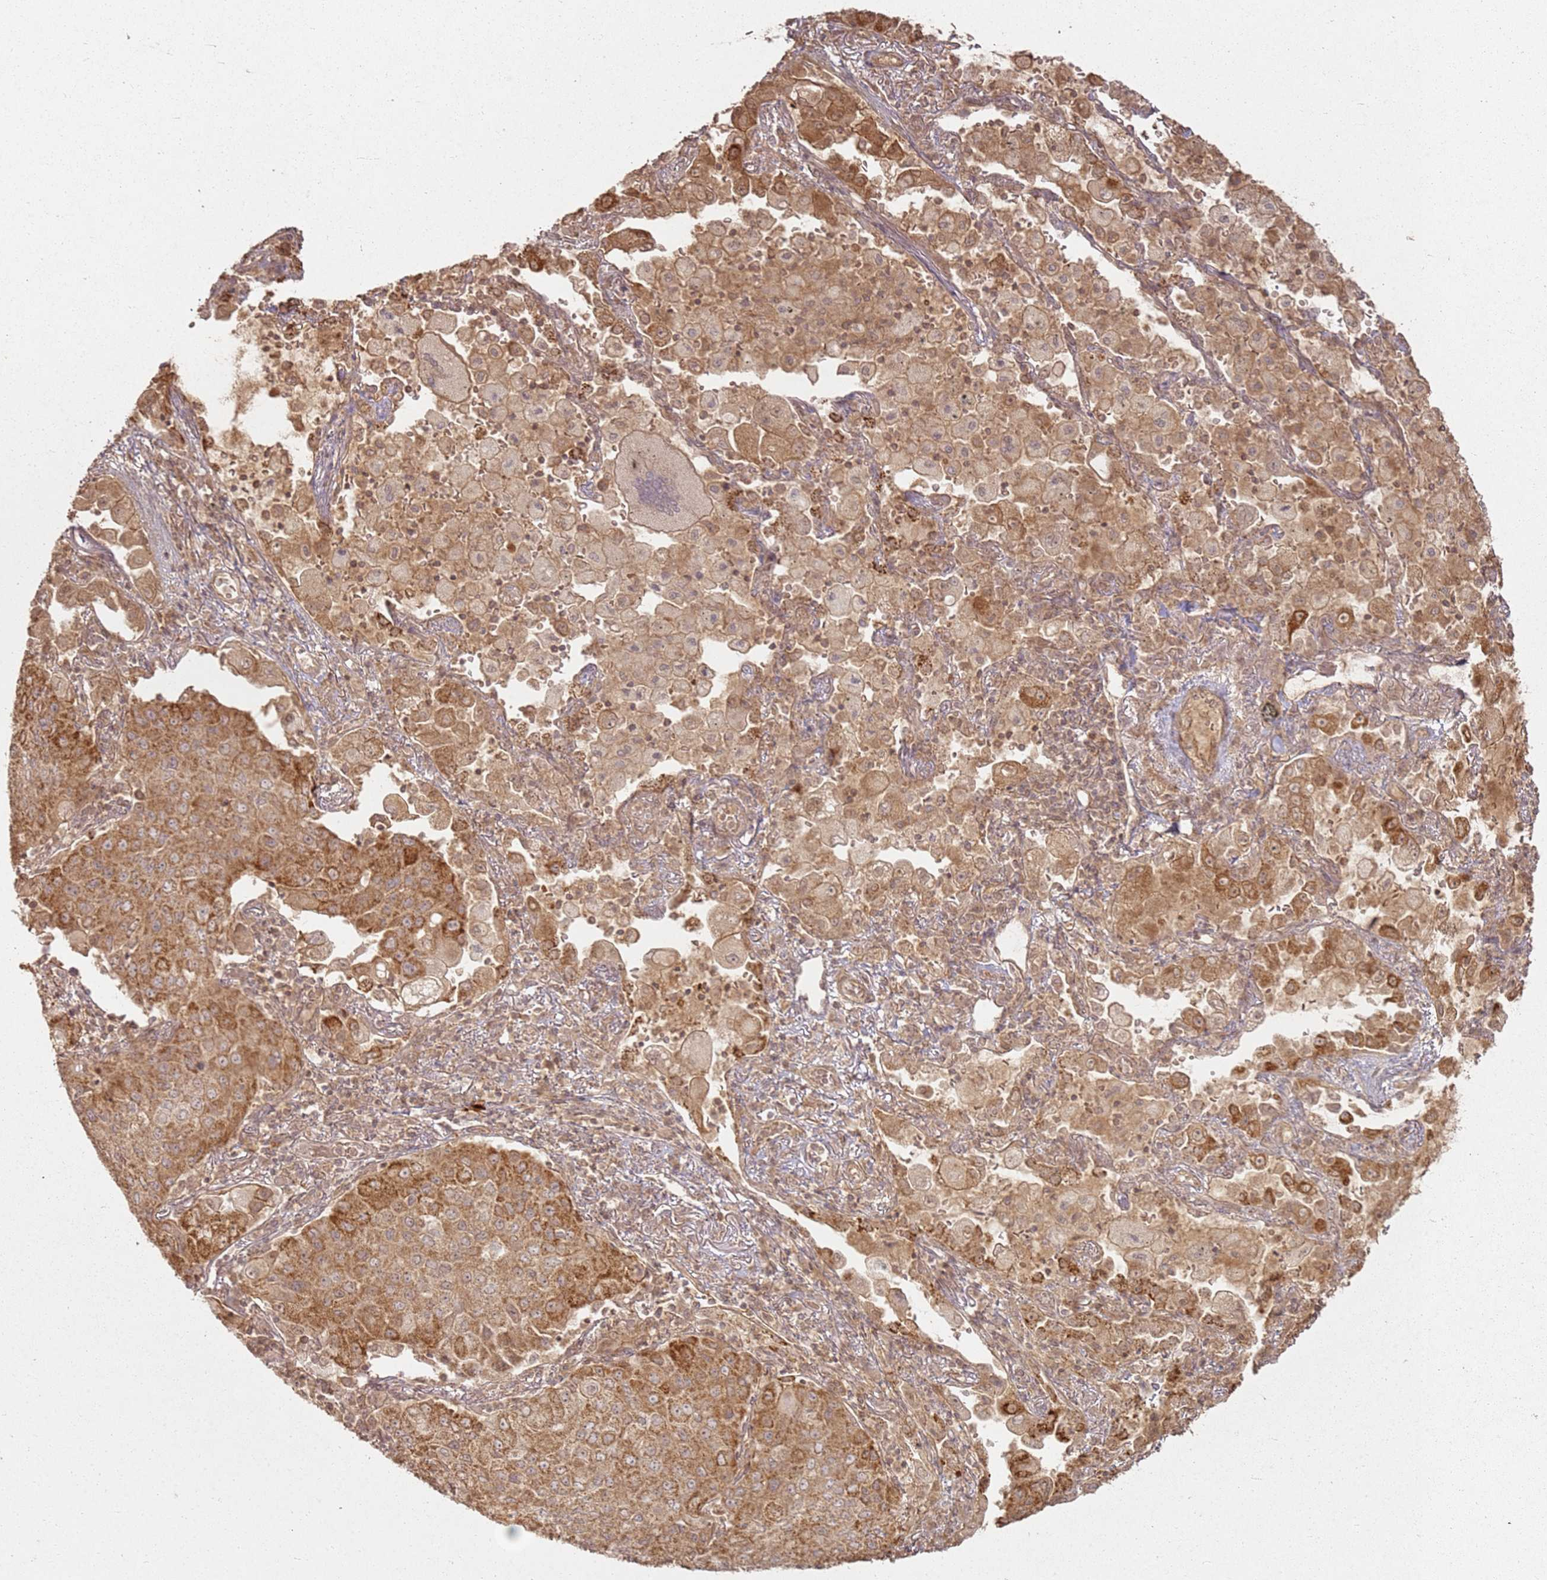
{"staining": {"intensity": "moderate", "quantity": ">75%", "location": "cytoplasmic/membranous"}, "tissue": "lung cancer", "cell_type": "Tumor cells", "image_type": "cancer", "snomed": [{"axis": "morphology", "description": "Squamous cell carcinoma, NOS"}, {"axis": "topography", "description": "Lung"}], "caption": "Squamous cell carcinoma (lung) stained with IHC displays moderate cytoplasmic/membranous expression in about >75% of tumor cells. The staining is performed using DAB (3,3'-diaminobenzidine) brown chromogen to label protein expression. The nuclei are counter-stained blue using hematoxylin.", "gene": "ZNF776", "patient": {"sex": "male", "age": 74}}